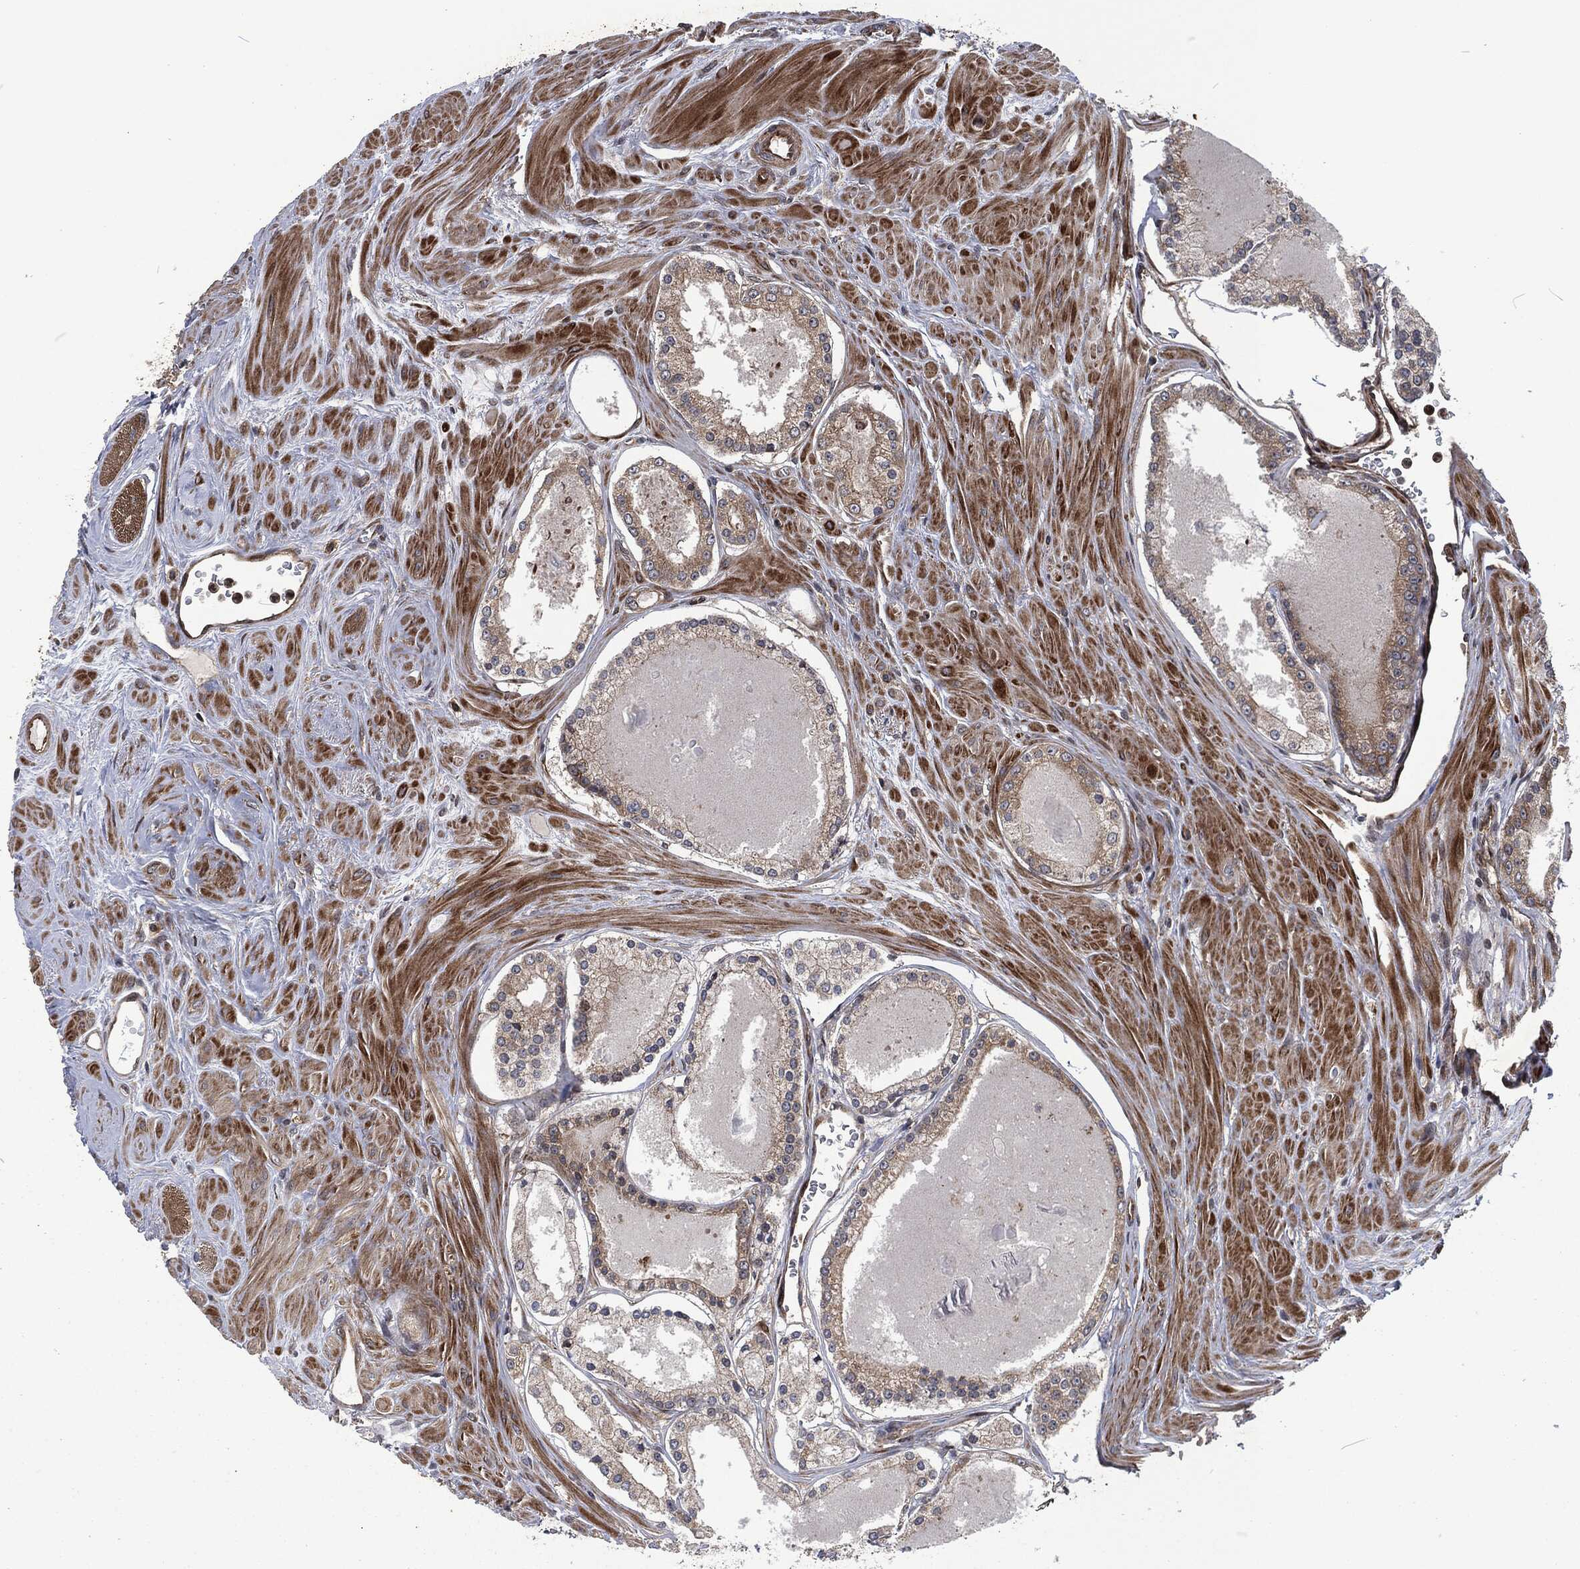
{"staining": {"intensity": "moderate", "quantity": "25%-75%", "location": "cytoplasmic/membranous"}, "tissue": "prostate cancer", "cell_type": "Tumor cells", "image_type": "cancer", "snomed": [{"axis": "morphology", "description": "Adenocarcinoma, NOS"}, {"axis": "topography", "description": "Prostate"}], "caption": "Moderate cytoplasmic/membranous expression for a protein is appreciated in approximately 25%-75% of tumor cells of prostate cancer (adenocarcinoma) using immunohistochemistry (IHC).", "gene": "CMPK2", "patient": {"sex": "male", "age": 61}}